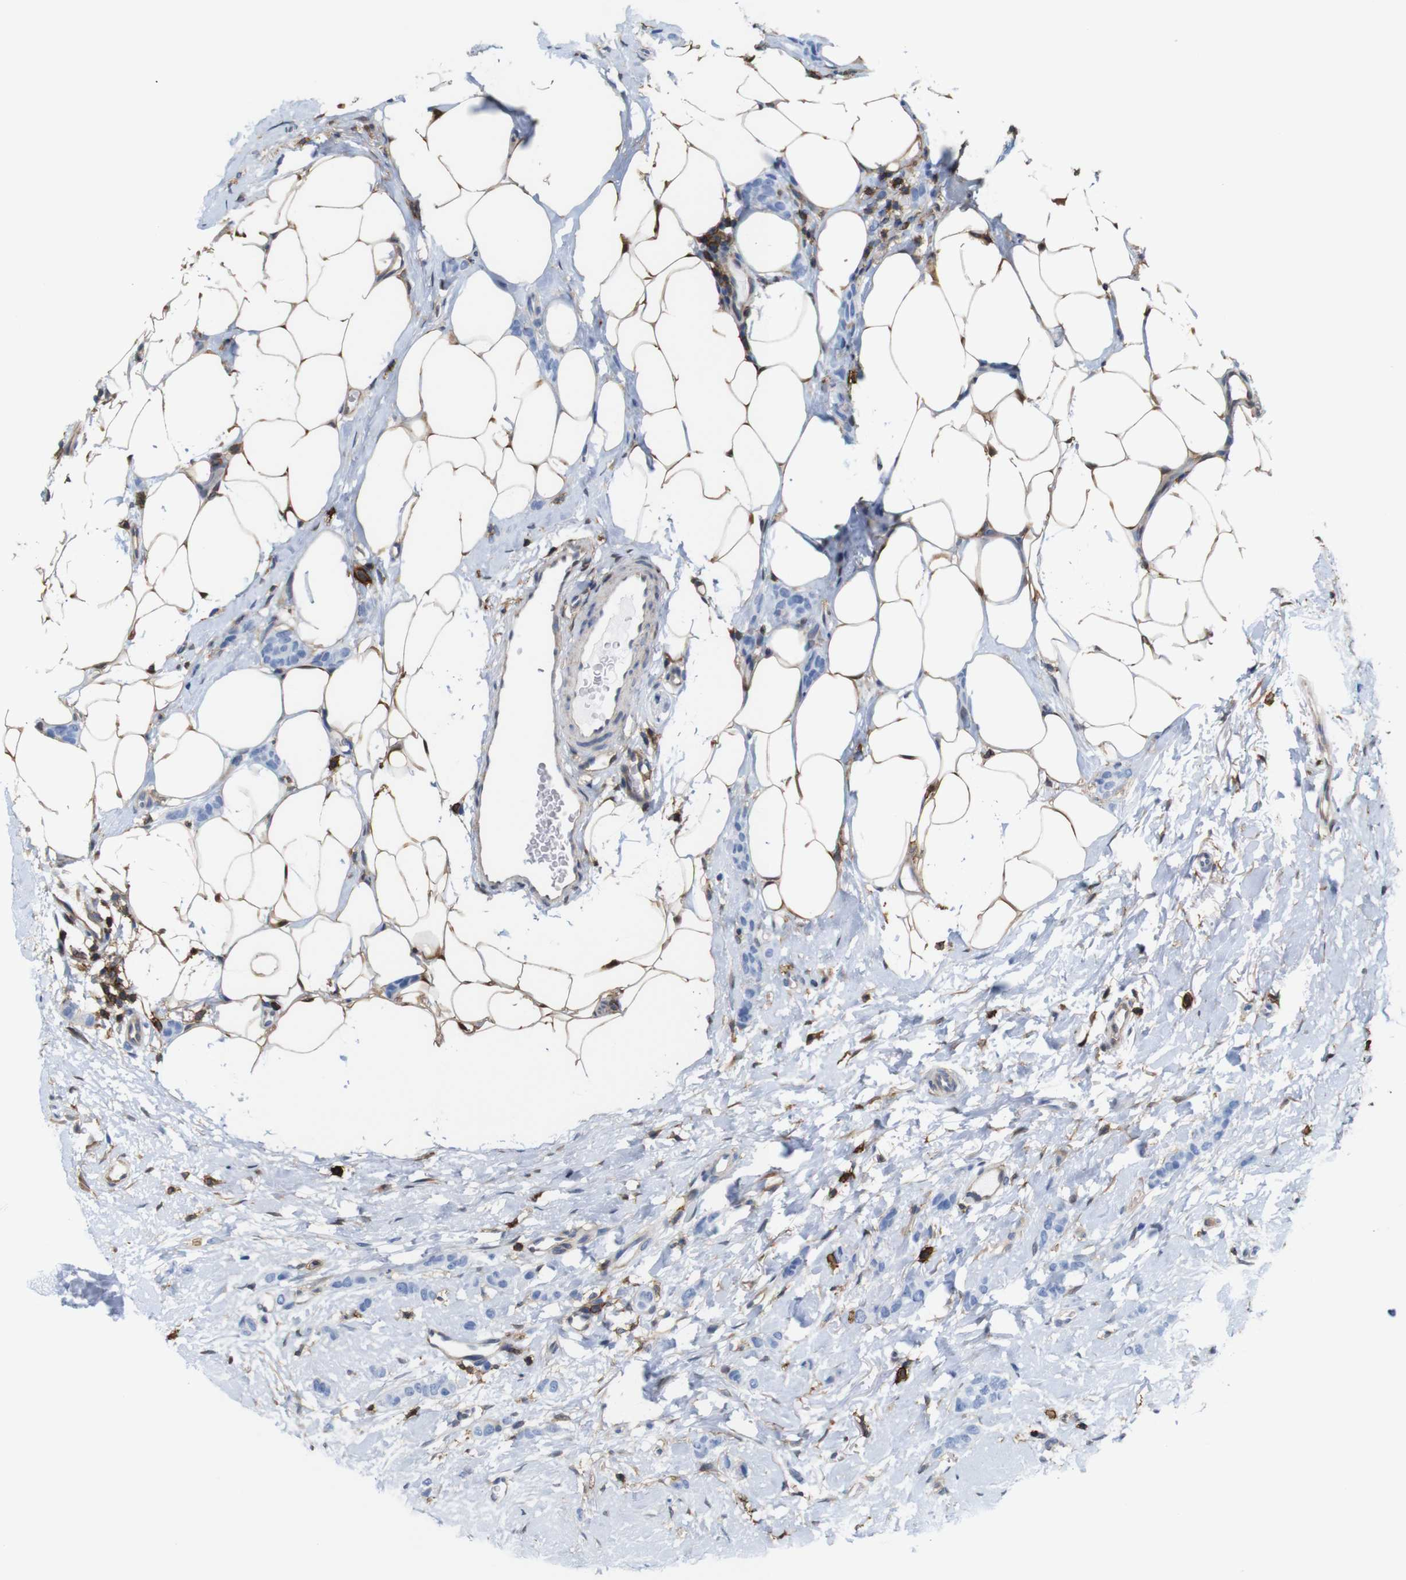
{"staining": {"intensity": "negative", "quantity": "none", "location": "none"}, "tissue": "breast cancer", "cell_type": "Tumor cells", "image_type": "cancer", "snomed": [{"axis": "morphology", "description": "Lobular carcinoma"}, {"axis": "topography", "description": "Skin"}, {"axis": "topography", "description": "Breast"}], "caption": "A photomicrograph of breast cancer stained for a protein demonstrates no brown staining in tumor cells.", "gene": "ANXA1", "patient": {"sex": "female", "age": 46}}